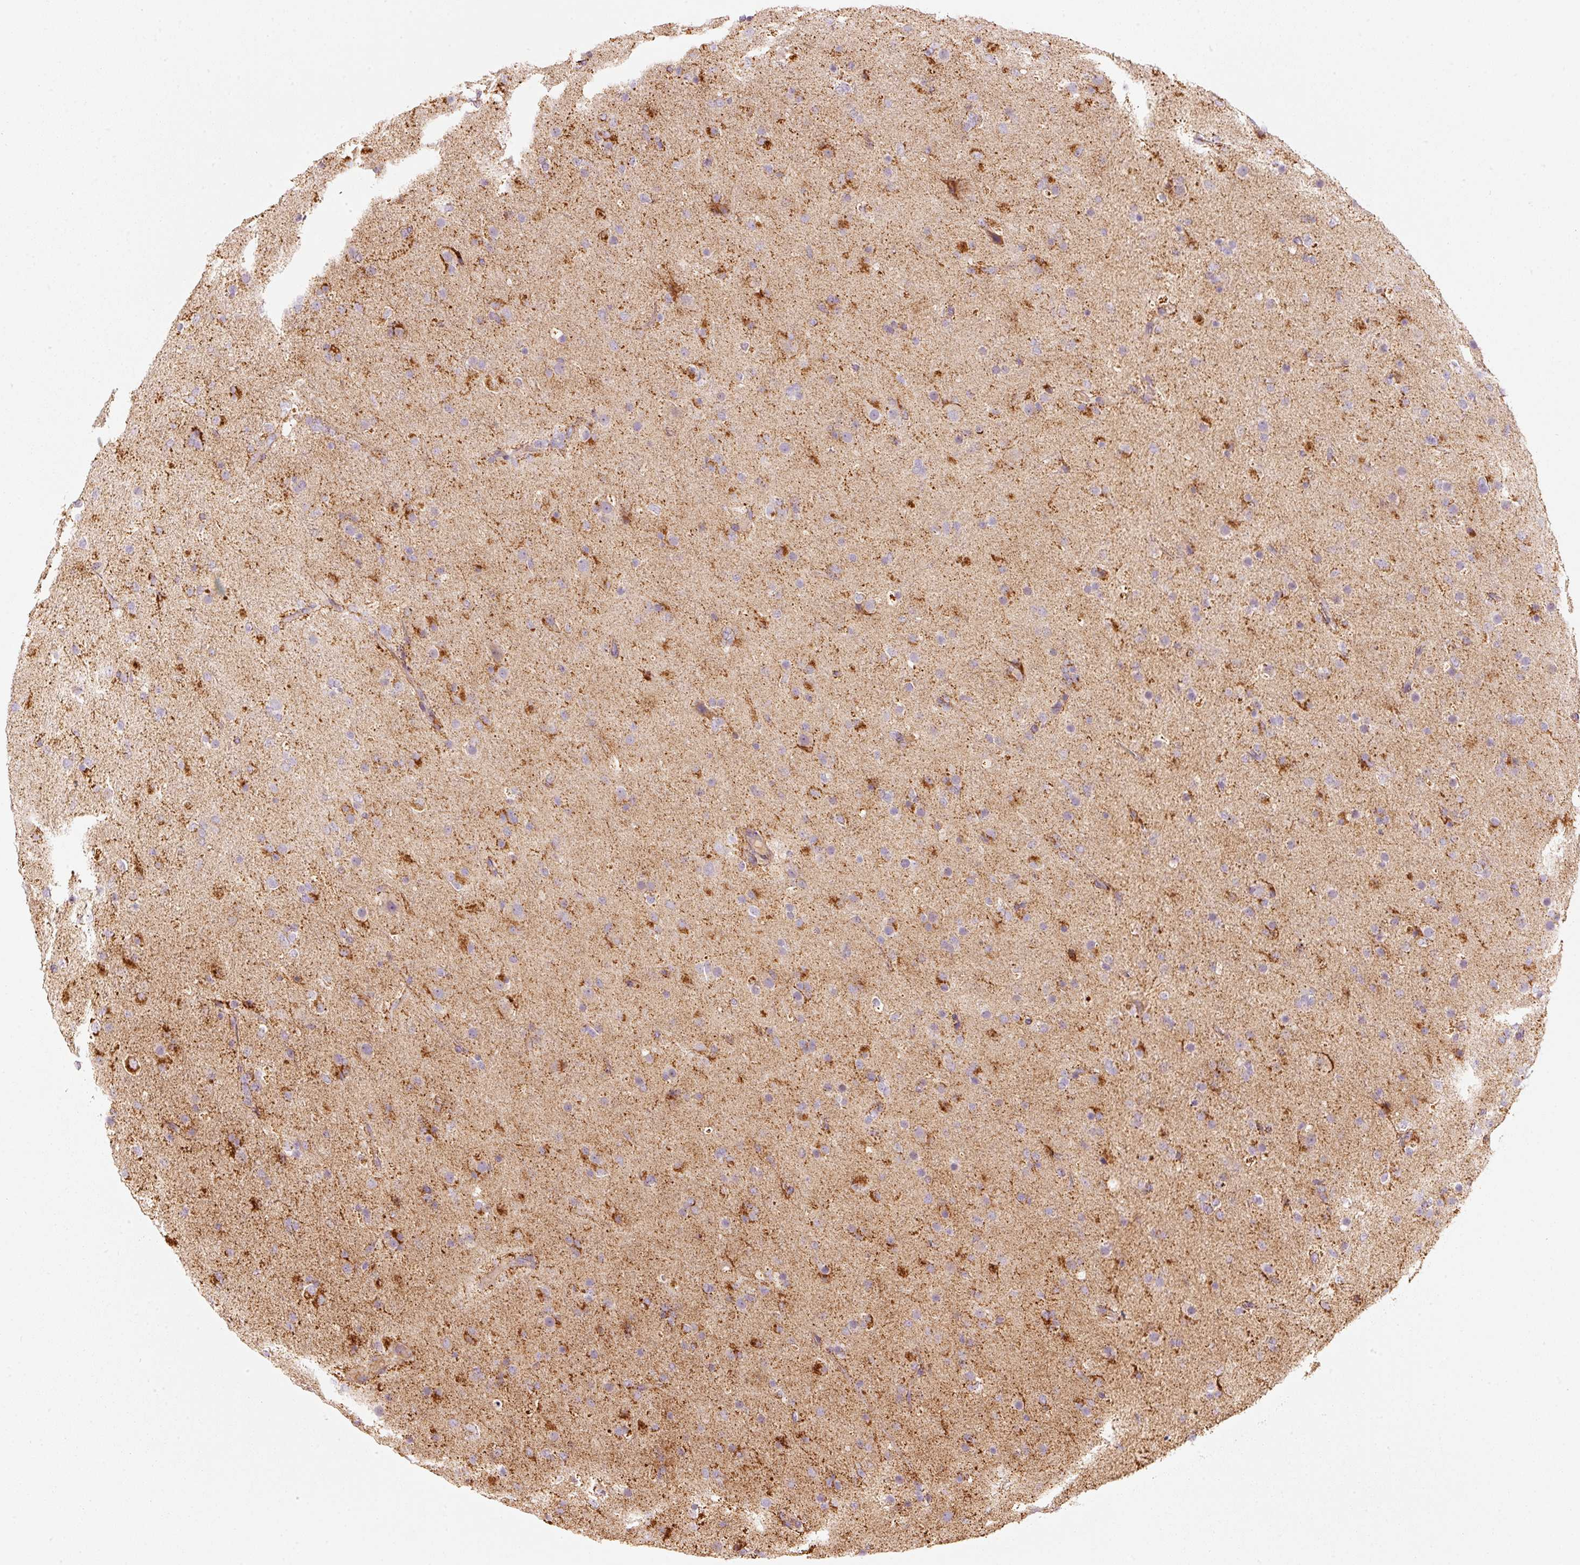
{"staining": {"intensity": "moderate", "quantity": "<25%", "location": "cytoplasmic/membranous"}, "tissue": "glioma", "cell_type": "Tumor cells", "image_type": "cancer", "snomed": [{"axis": "morphology", "description": "Glioma, malignant, Low grade"}, {"axis": "topography", "description": "Brain"}], "caption": "Glioma was stained to show a protein in brown. There is low levels of moderate cytoplasmic/membranous expression in approximately <25% of tumor cells. Nuclei are stained in blue.", "gene": "C17orf98", "patient": {"sex": "male", "age": 65}}